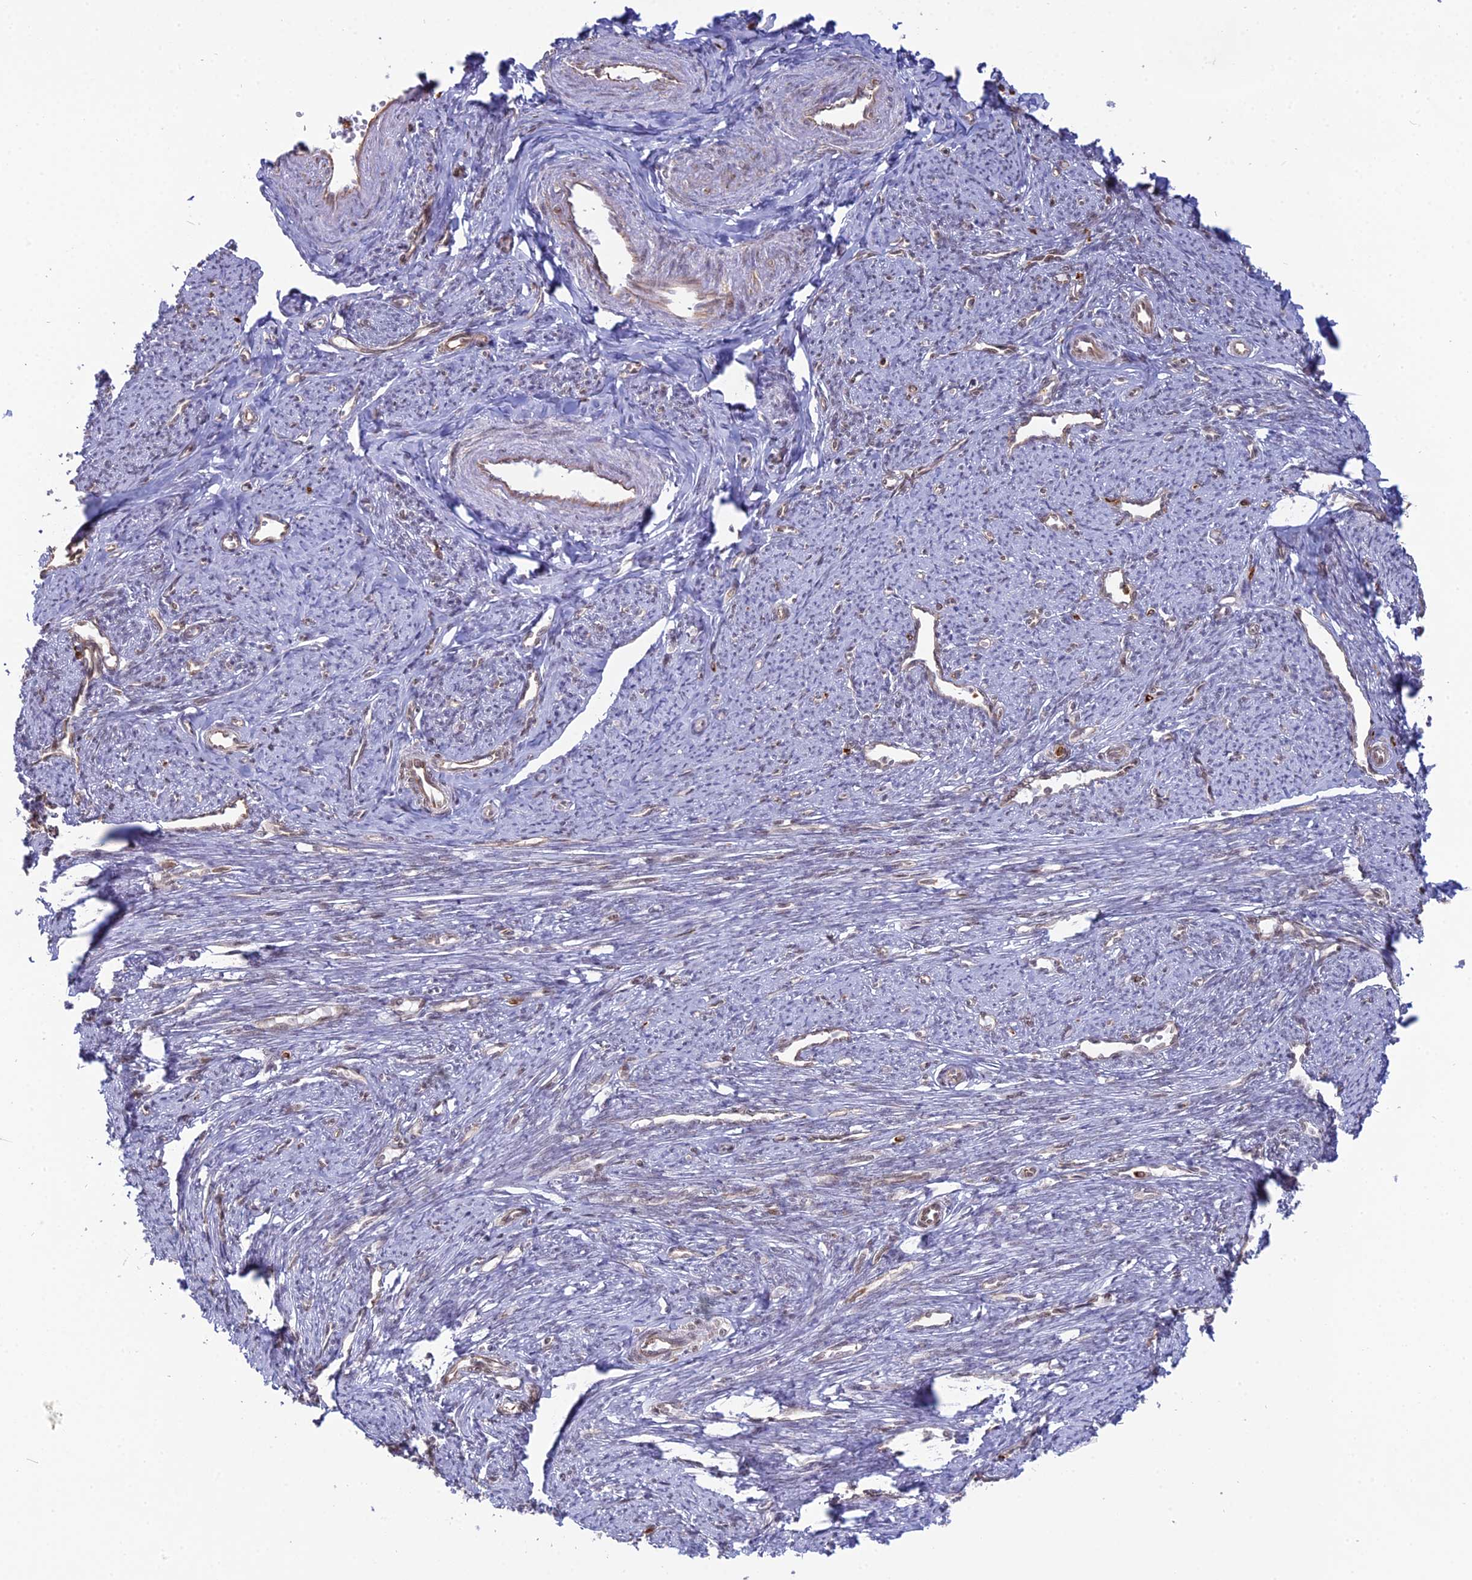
{"staining": {"intensity": "weak", "quantity": "<25%", "location": "nuclear"}, "tissue": "smooth muscle", "cell_type": "Smooth muscle cells", "image_type": "normal", "snomed": [{"axis": "morphology", "description": "Normal tissue, NOS"}, {"axis": "topography", "description": "Smooth muscle"}, {"axis": "topography", "description": "Uterus"}], "caption": "IHC photomicrograph of normal smooth muscle: smooth muscle stained with DAB exhibits no significant protein staining in smooth muscle cells. (Stains: DAB IHC with hematoxylin counter stain, Microscopy: brightfield microscopy at high magnification).", "gene": "APOBR", "patient": {"sex": "female", "age": 59}}